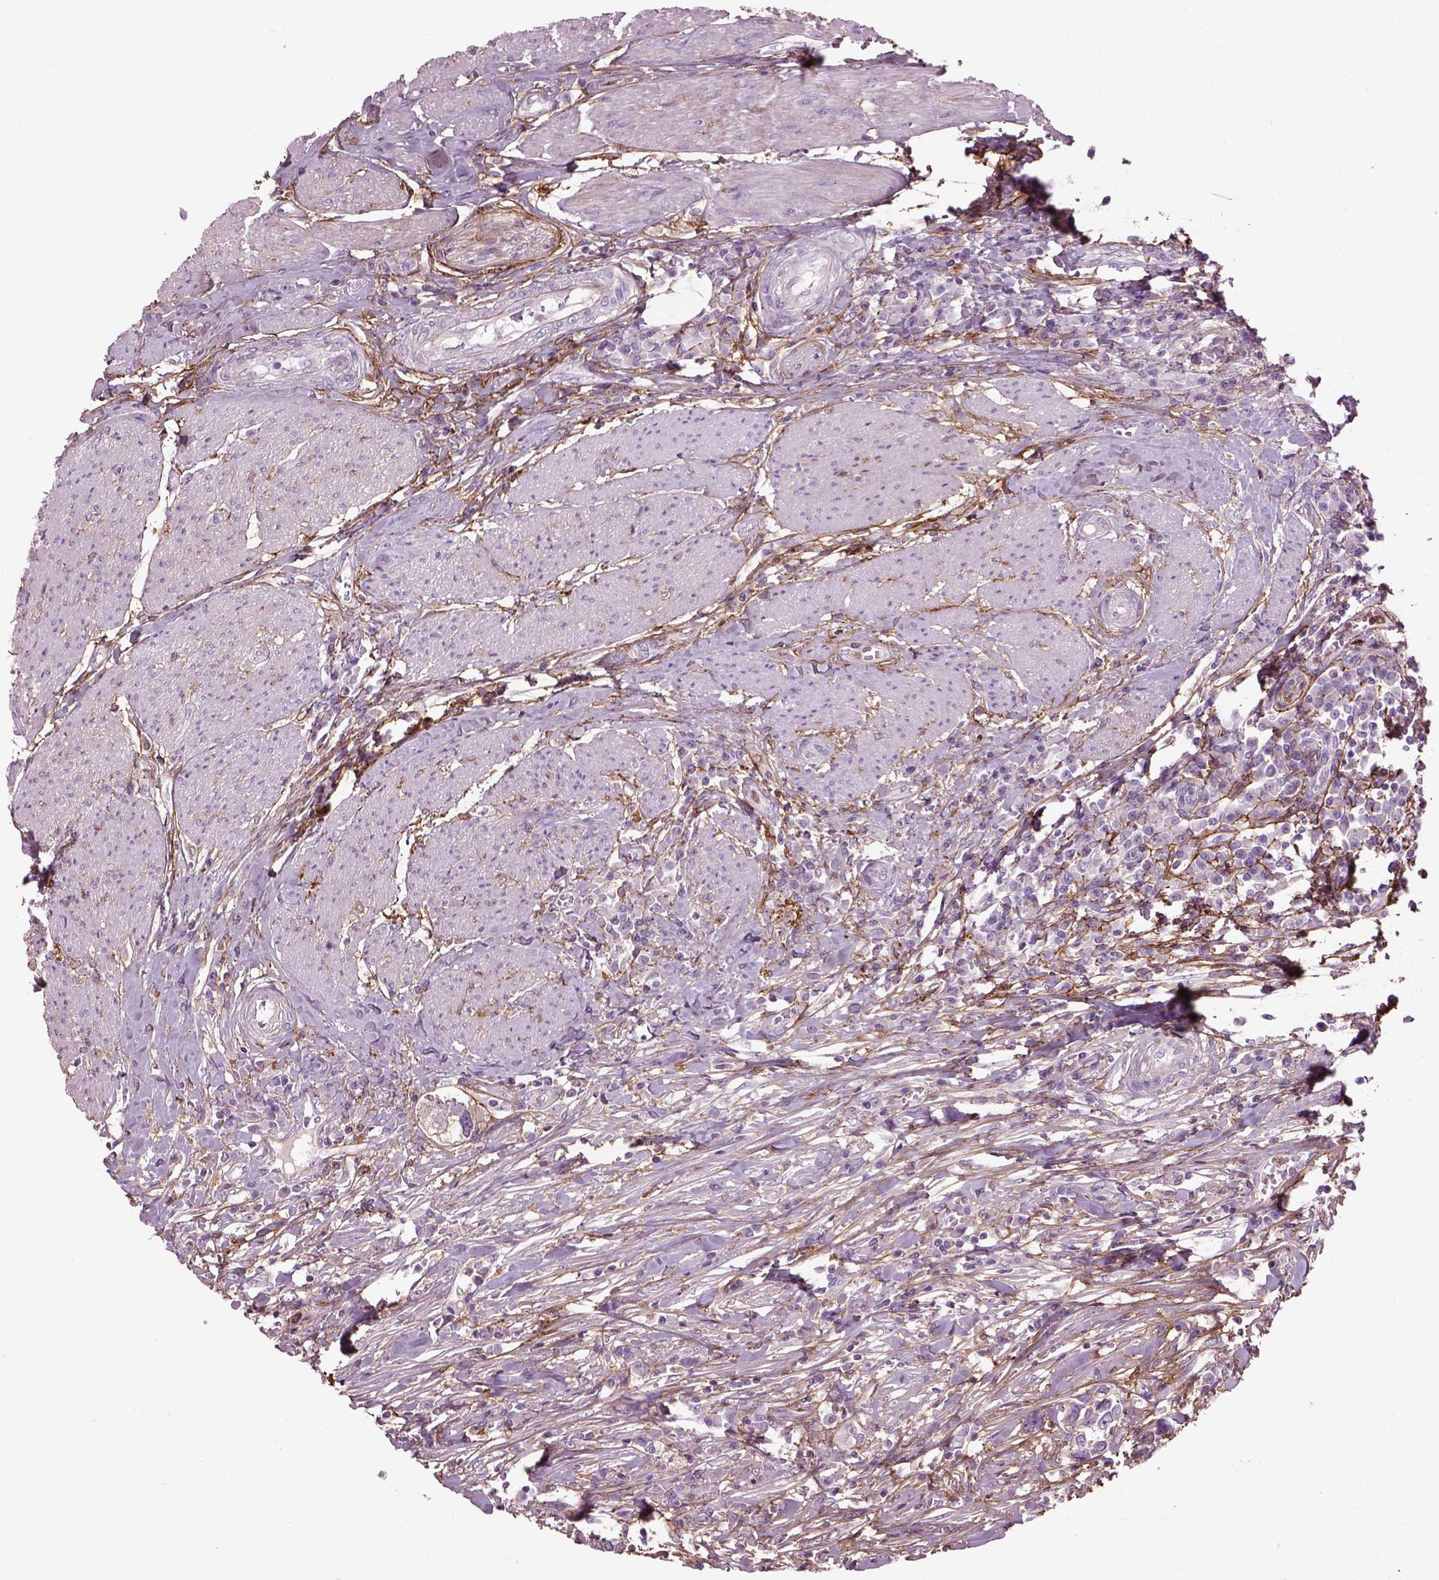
{"staining": {"intensity": "negative", "quantity": "none", "location": "none"}, "tissue": "urothelial cancer", "cell_type": "Tumor cells", "image_type": "cancer", "snomed": [{"axis": "morphology", "description": "Urothelial carcinoma, NOS"}, {"axis": "morphology", "description": "Urothelial carcinoma, High grade"}, {"axis": "topography", "description": "Urinary bladder"}], "caption": "IHC micrograph of neoplastic tissue: urothelial cancer stained with DAB (3,3'-diaminobenzidine) shows no significant protein staining in tumor cells.", "gene": "EMILIN2", "patient": {"sex": "male", "age": 63}}